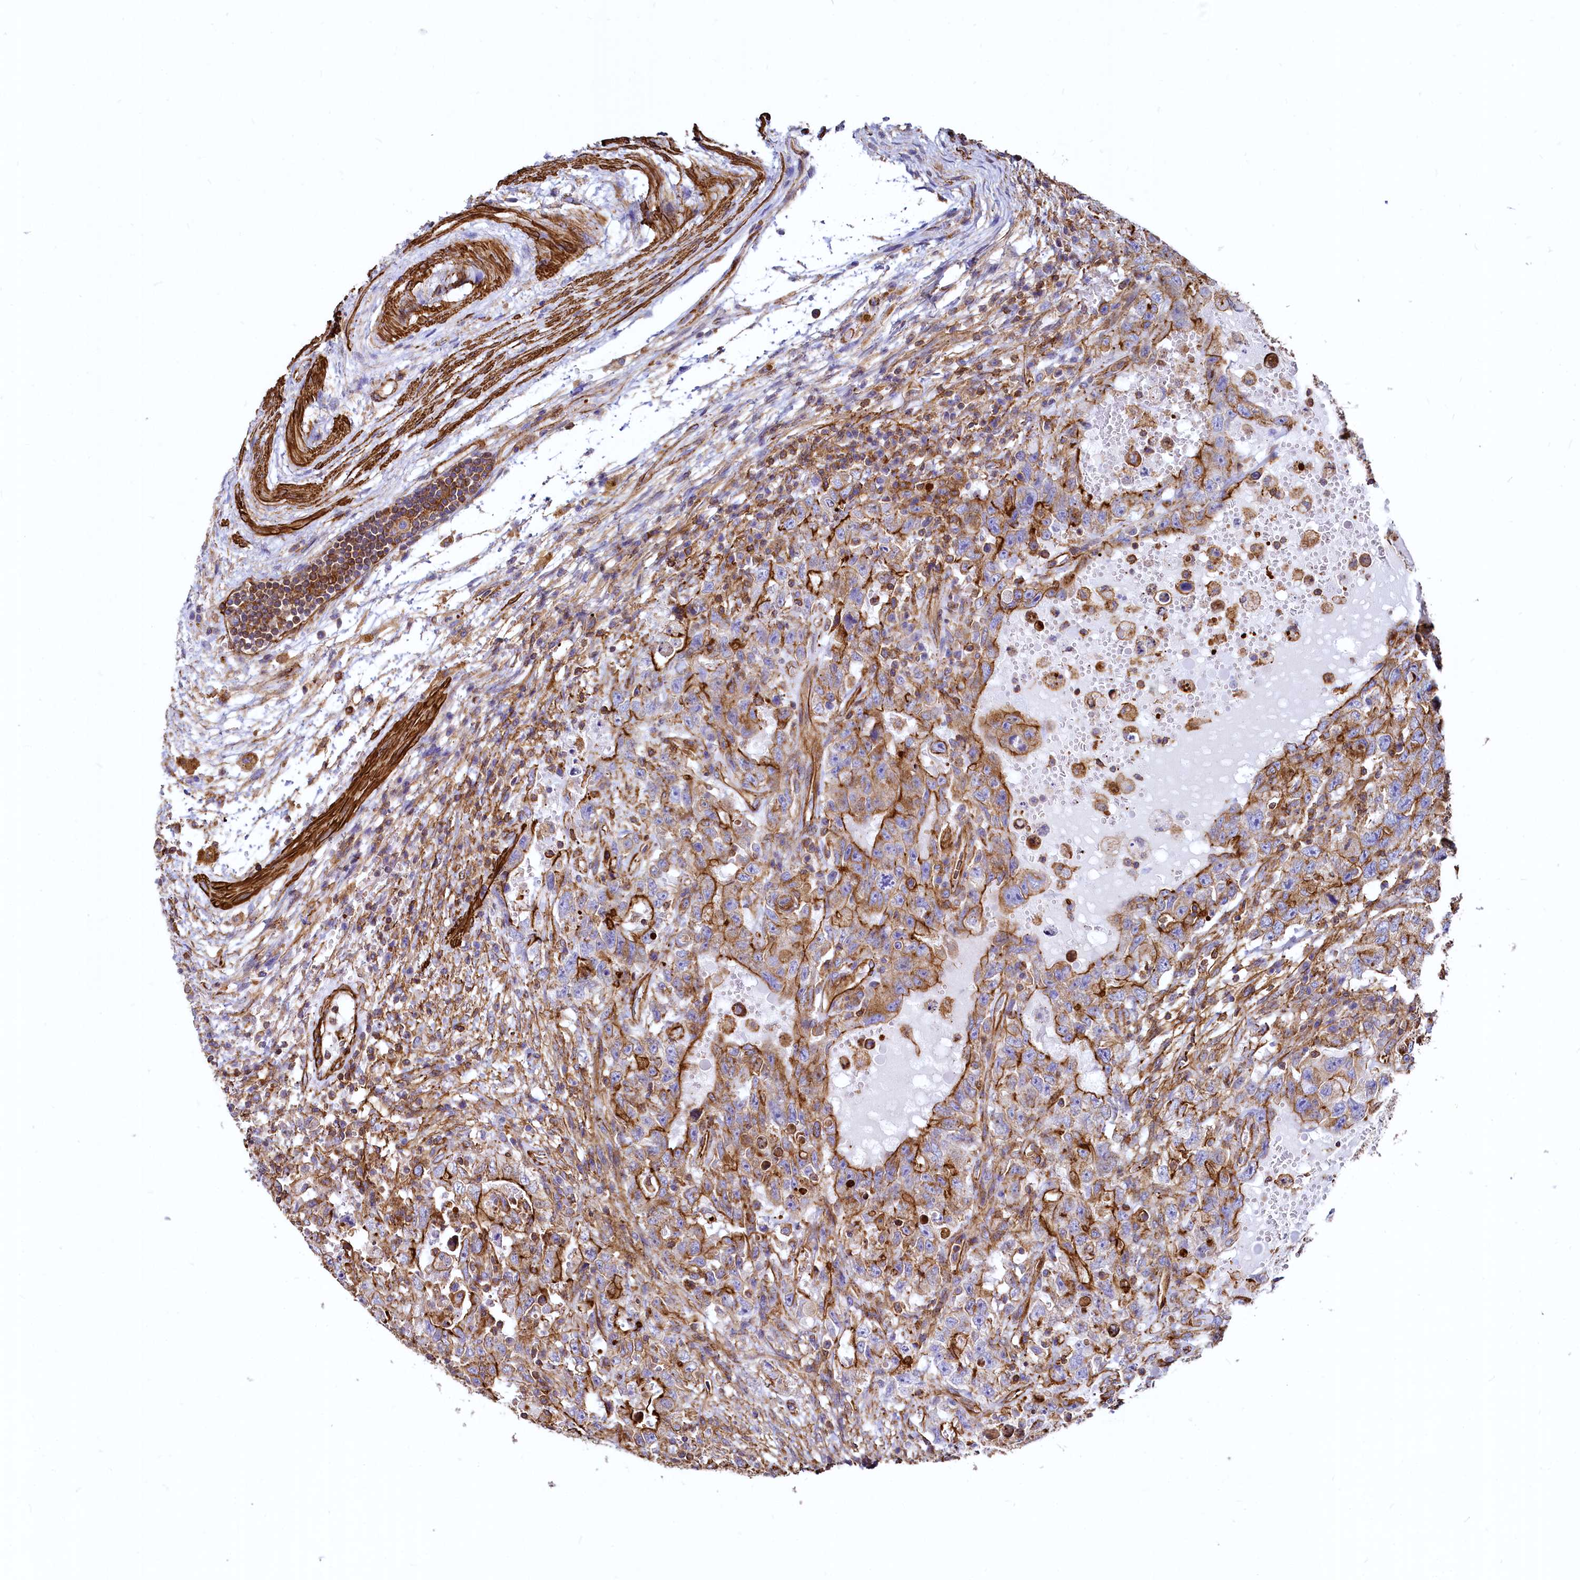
{"staining": {"intensity": "strong", "quantity": ">75%", "location": "cytoplasmic/membranous"}, "tissue": "testis cancer", "cell_type": "Tumor cells", "image_type": "cancer", "snomed": [{"axis": "morphology", "description": "Carcinoma, Embryonal, NOS"}, {"axis": "topography", "description": "Testis"}], "caption": "The histopathology image displays staining of embryonal carcinoma (testis), revealing strong cytoplasmic/membranous protein staining (brown color) within tumor cells. The staining was performed using DAB to visualize the protein expression in brown, while the nuclei were stained in blue with hematoxylin (Magnification: 20x).", "gene": "THBS1", "patient": {"sex": "male", "age": 26}}